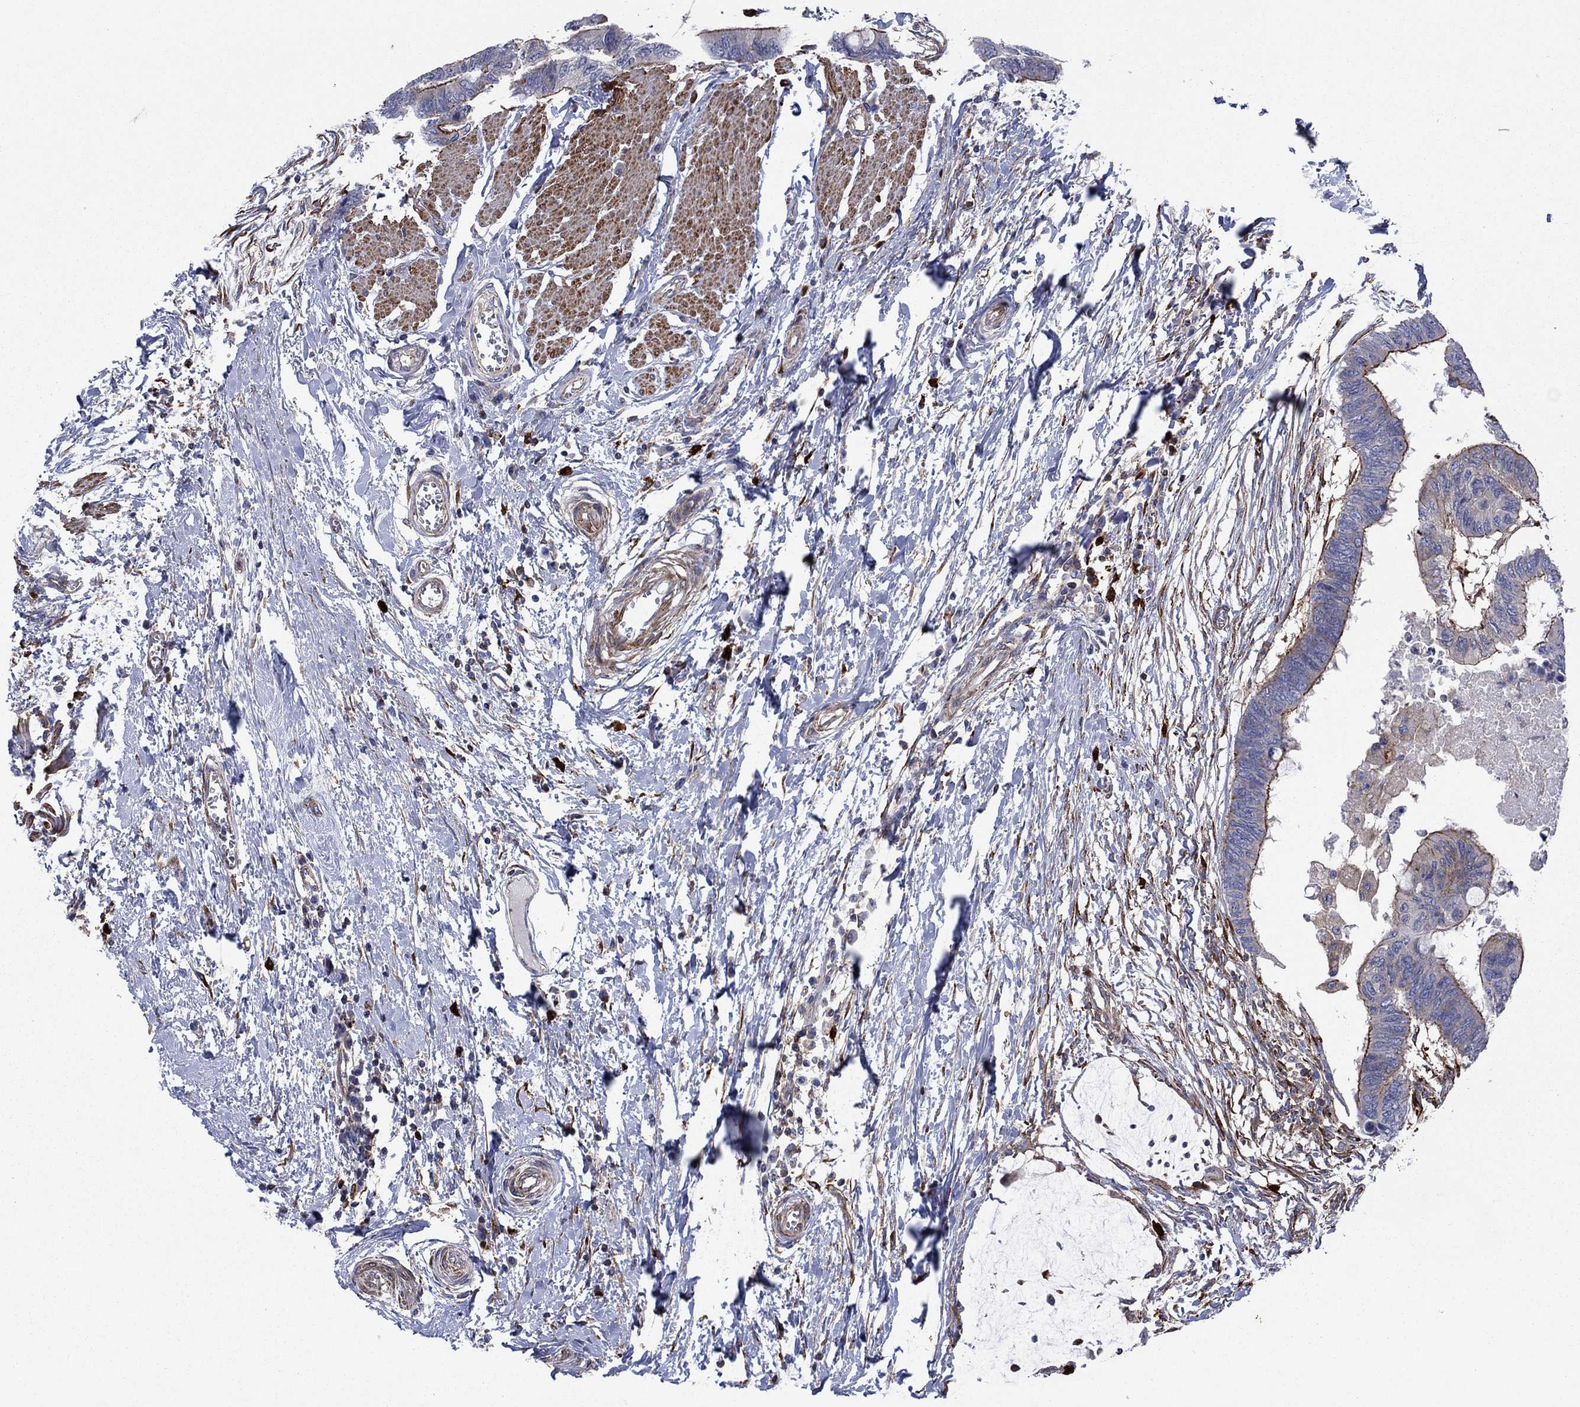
{"staining": {"intensity": "strong", "quantity": "<25%", "location": "cytoplasmic/membranous"}, "tissue": "colorectal cancer", "cell_type": "Tumor cells", "image_type": "cancer", "snomed": [{"axis": "morphology", "description": "Normal tissue, NOS"}, {"axis": "morphology", "description": "Adenocarcinoma, NOS"}, {"axis": "topography", "description": "Rectum"}, {"axis": "topography", "description": "Peripheral nerve tissue"}], "caption": "Protein staining exhibits strong cytoplasmic/membranous staining in approximately <25% of tumor cells in adenocarcinoma (colorectal).", "gene": "PAG1", "patient": {"sex": "male", "age": 92}}